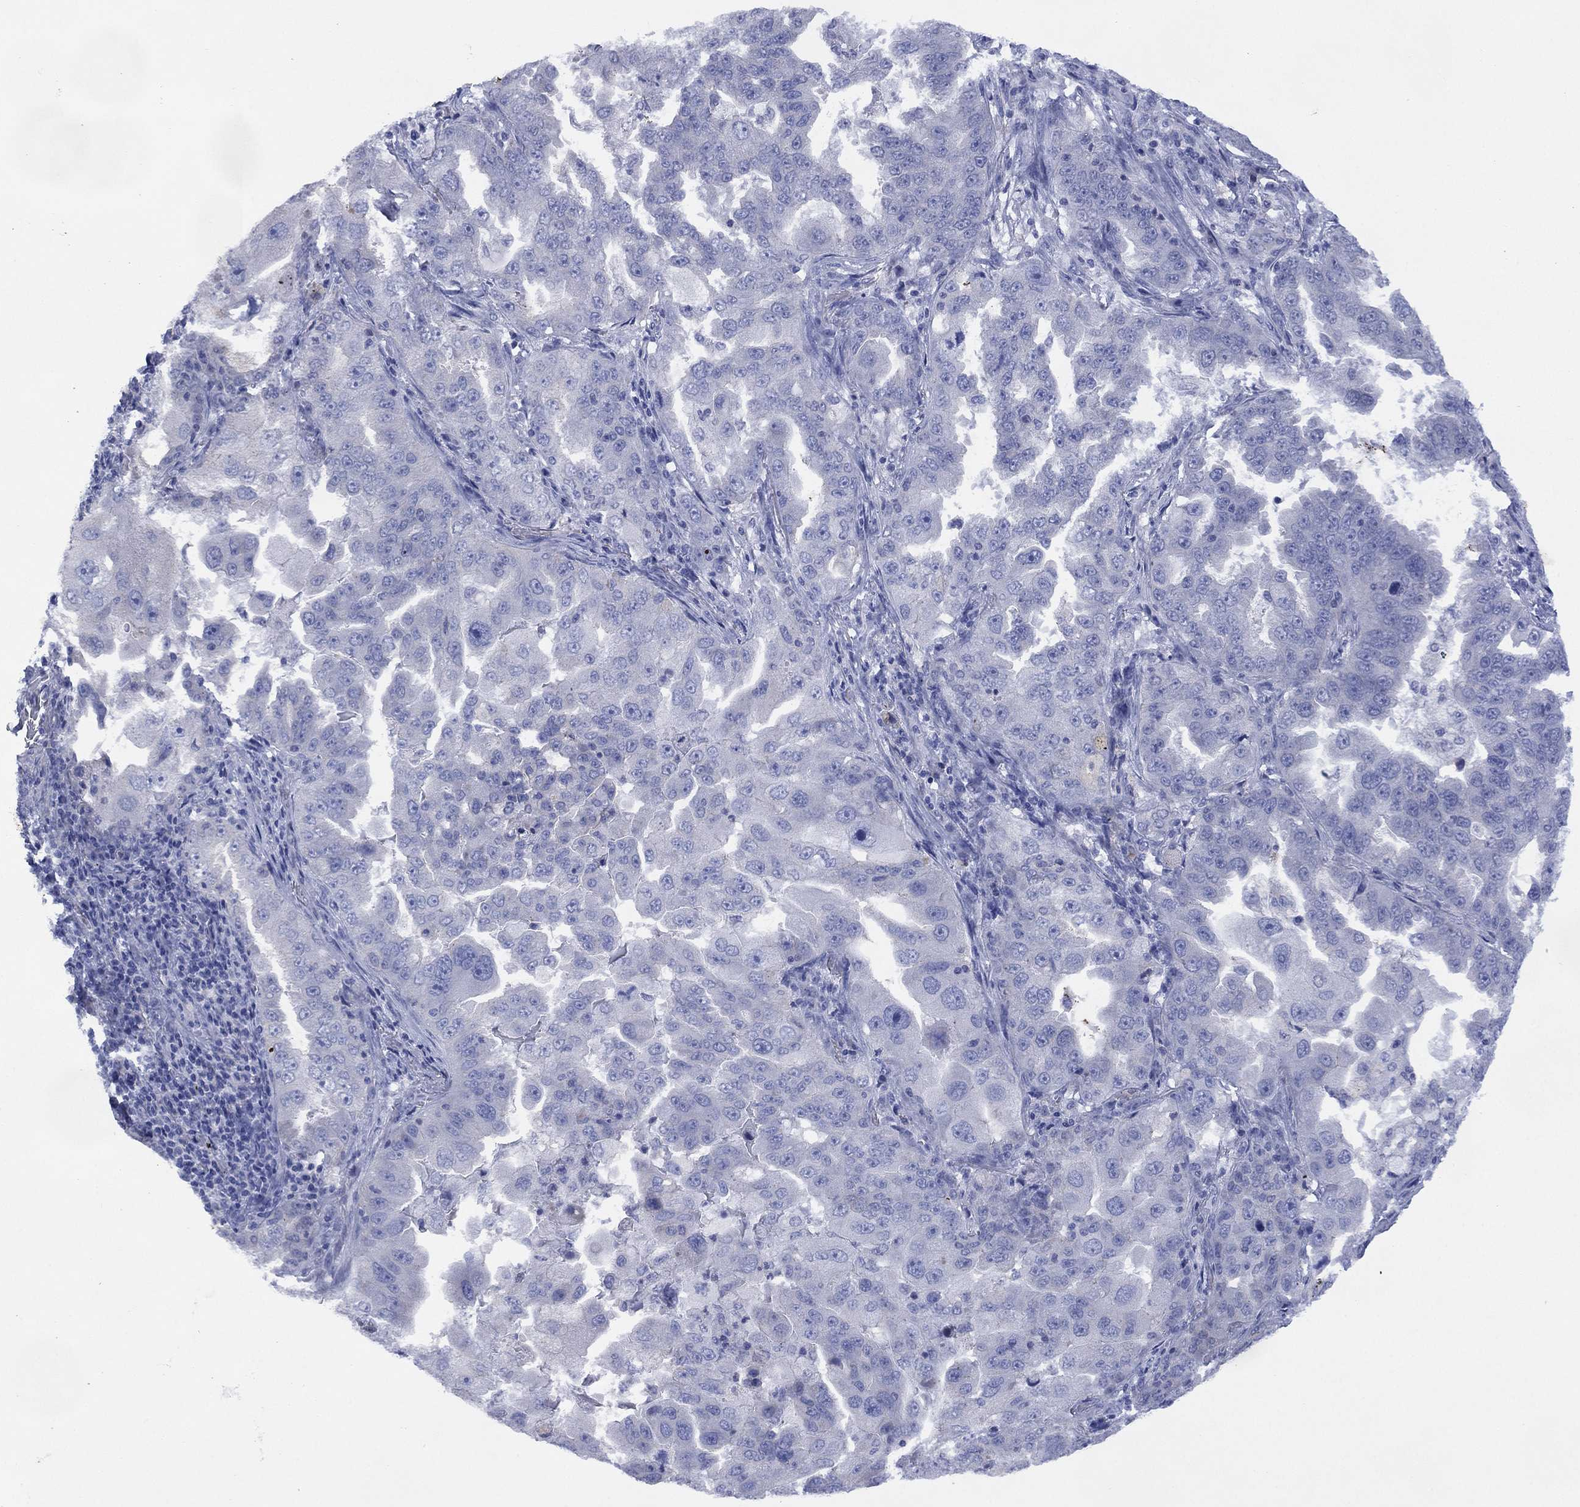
{"staining": {"intensity": "negative", "quantity": "none", "location": "none"}, "tissue": "lung cancer", "cell_type": "Tumor cells", "image_type": "cancer", "snomed": [{"axis": "morphology", "description": "Adenocarcinoma, NOS"}, {"axis": "topography", "description": "Lung"}], "caption": "Tumor cells are negative for brown protein staining in adenocarcinoma (lung). (Stains: DAB immunohistochemistry (IHC) with hematoxylin counter stain, Microscopy: brightfield microscopy at high magnification).", "gene": "CHRNA3", "patient": {"sex": "female", "age": 61}}